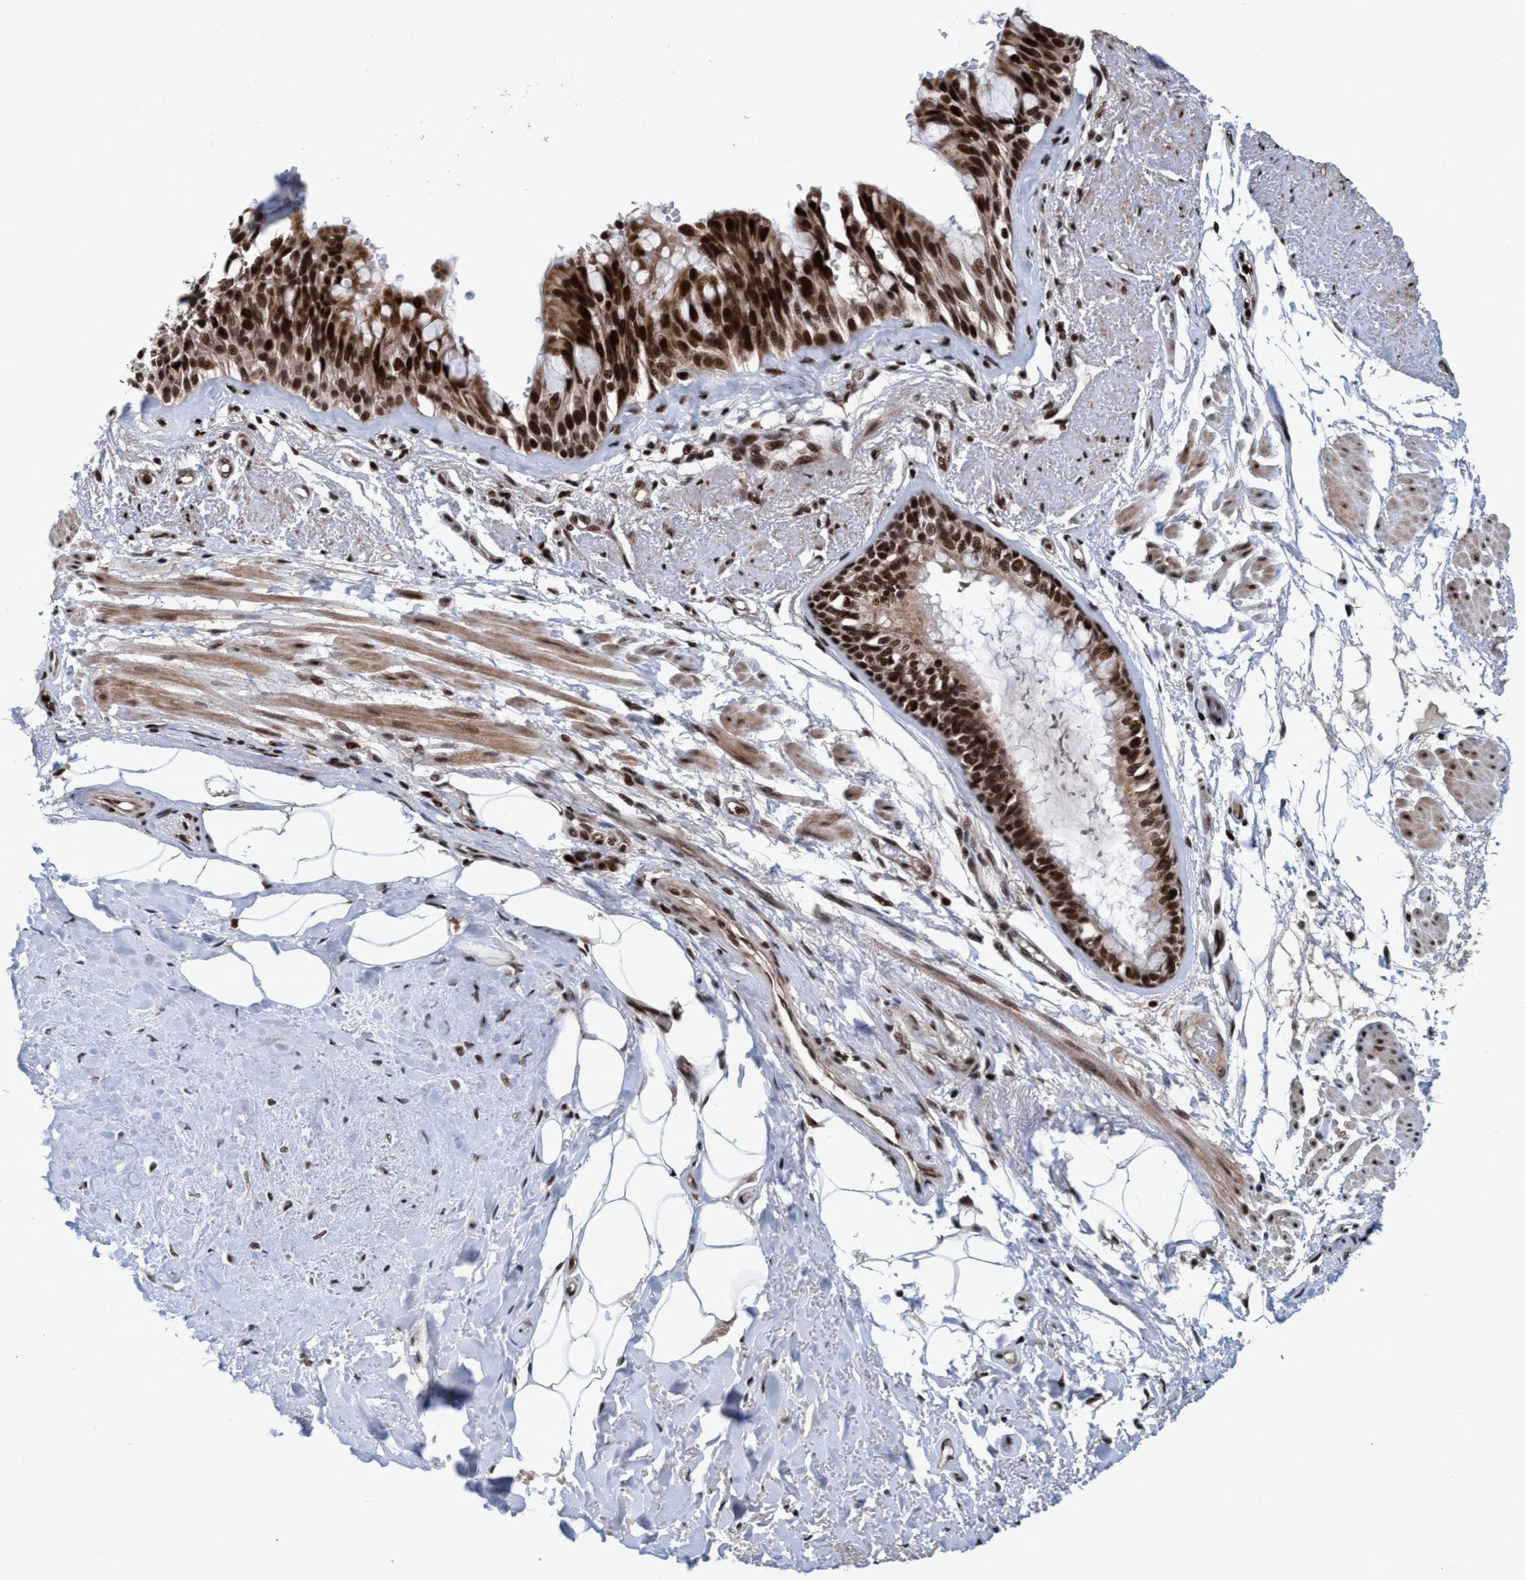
{"staining": {"intensity": "strong", "quantity": ">75%", "location": "cytoplasmic/membranous,nuclear"}, "tissue": "bronchus", "cell_type": "Respiratory epithelial cells", "image_type": "normal", "snomed": [{"axis": "morphology", "description": "Normal tissue, NOS"}, {"axis": "topography", "description": "Bronchus"}], "caption": "Approximately >75% of respiratory epithelial cells in unremarkable human bronchus exhibit strong cytoplasmic/membranous,nuclear protein positivity as visualized by brown immunohistochemical staining.", "gene": "TOPBP1", "patient": {"sex": "male", "age": 66}}